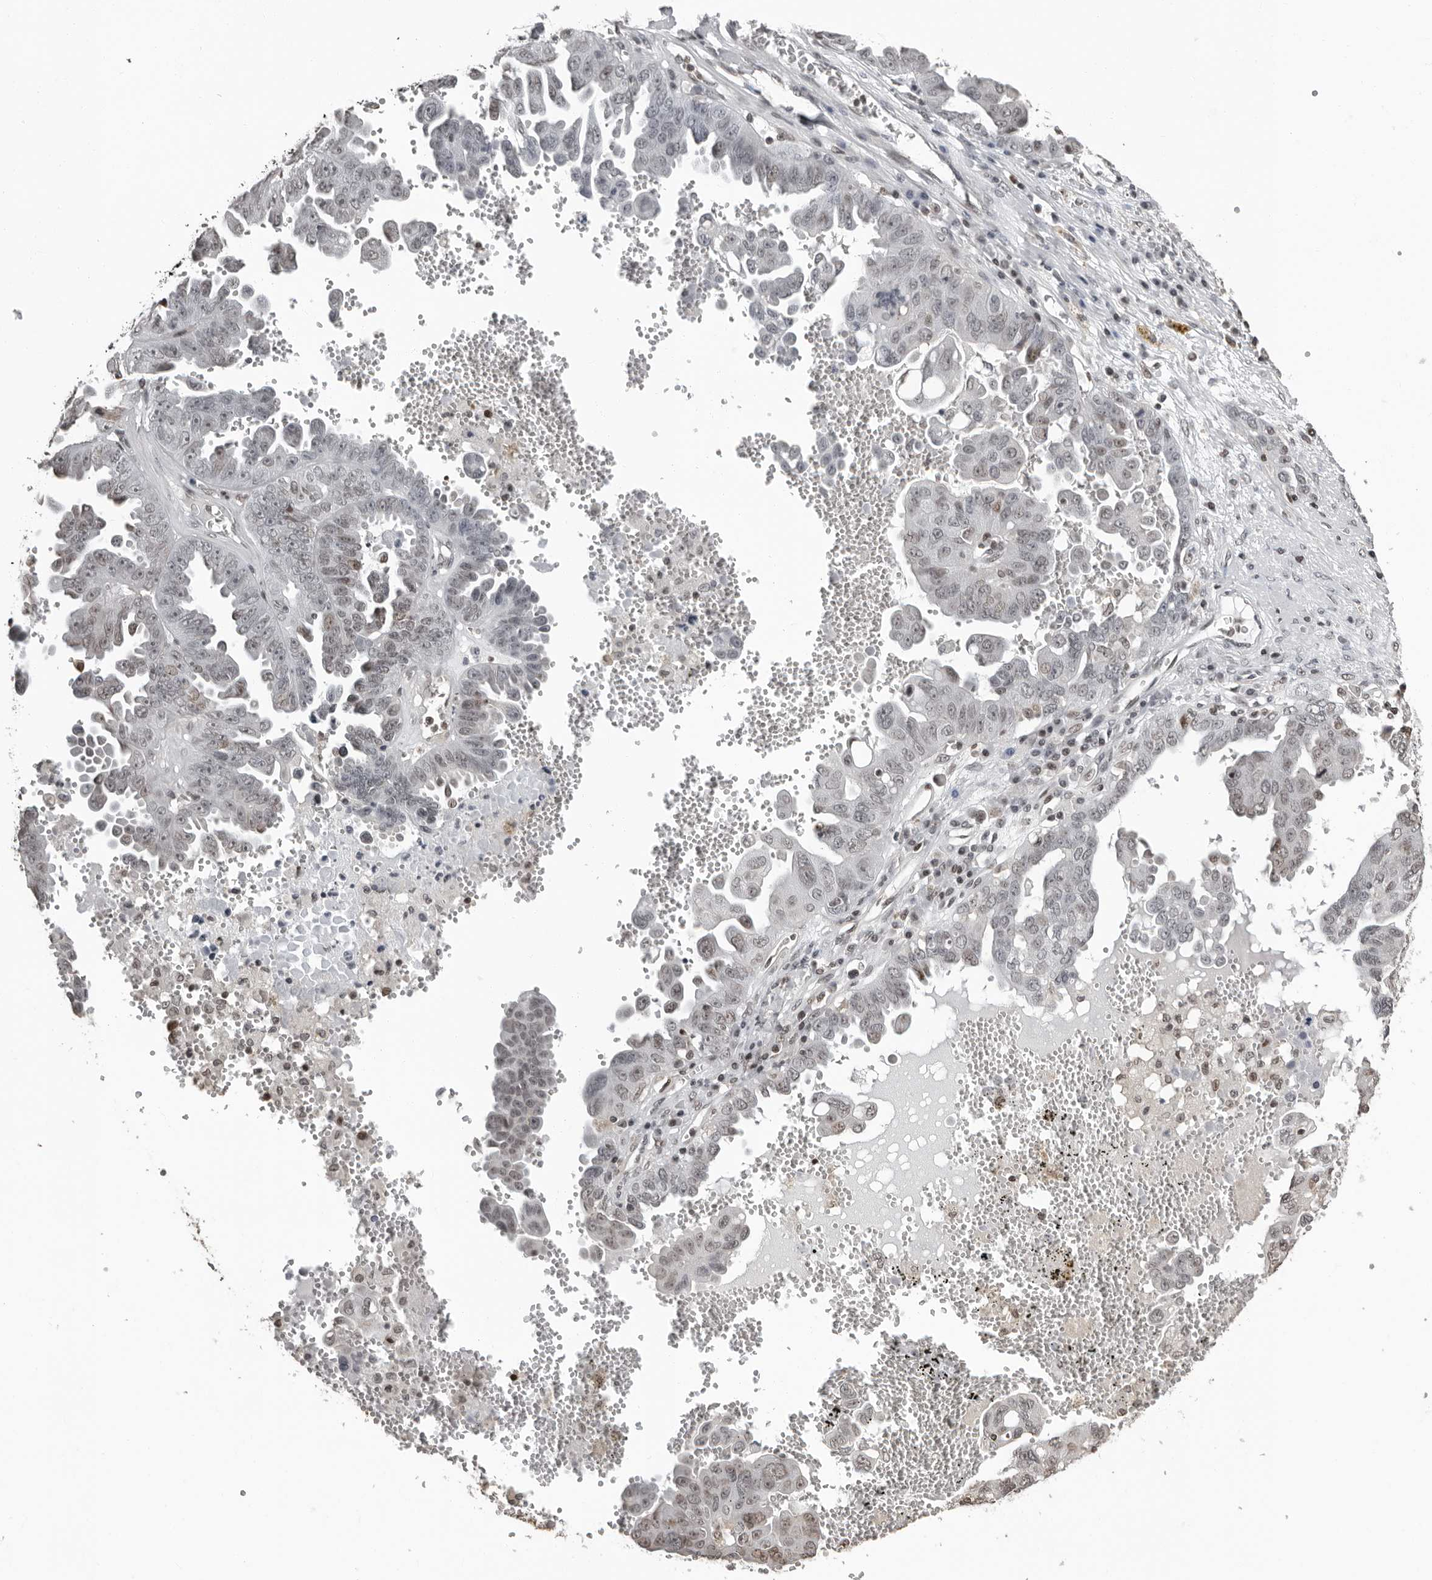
{"staining": {"intensity": "weak", "quantity": "<25%", "location": "nuclear"}, "tissue": "ovarian cancer", "cell_type": "Tumor cells", "image_type": "cancer", "snomed": [{"axis": "morphology", "description": "Carcinoma, endometroid"}, {"axis": "topography", "description": "Ovary"}], "caption": "Tumor cells show no significant positivity in ovarian endometroid carcinoma. (Immunohistochemistry (ihc), brightfield microscopy, high magnification).", "gene": "ORC1", "patient": {"sex": "female", "age": 62}}